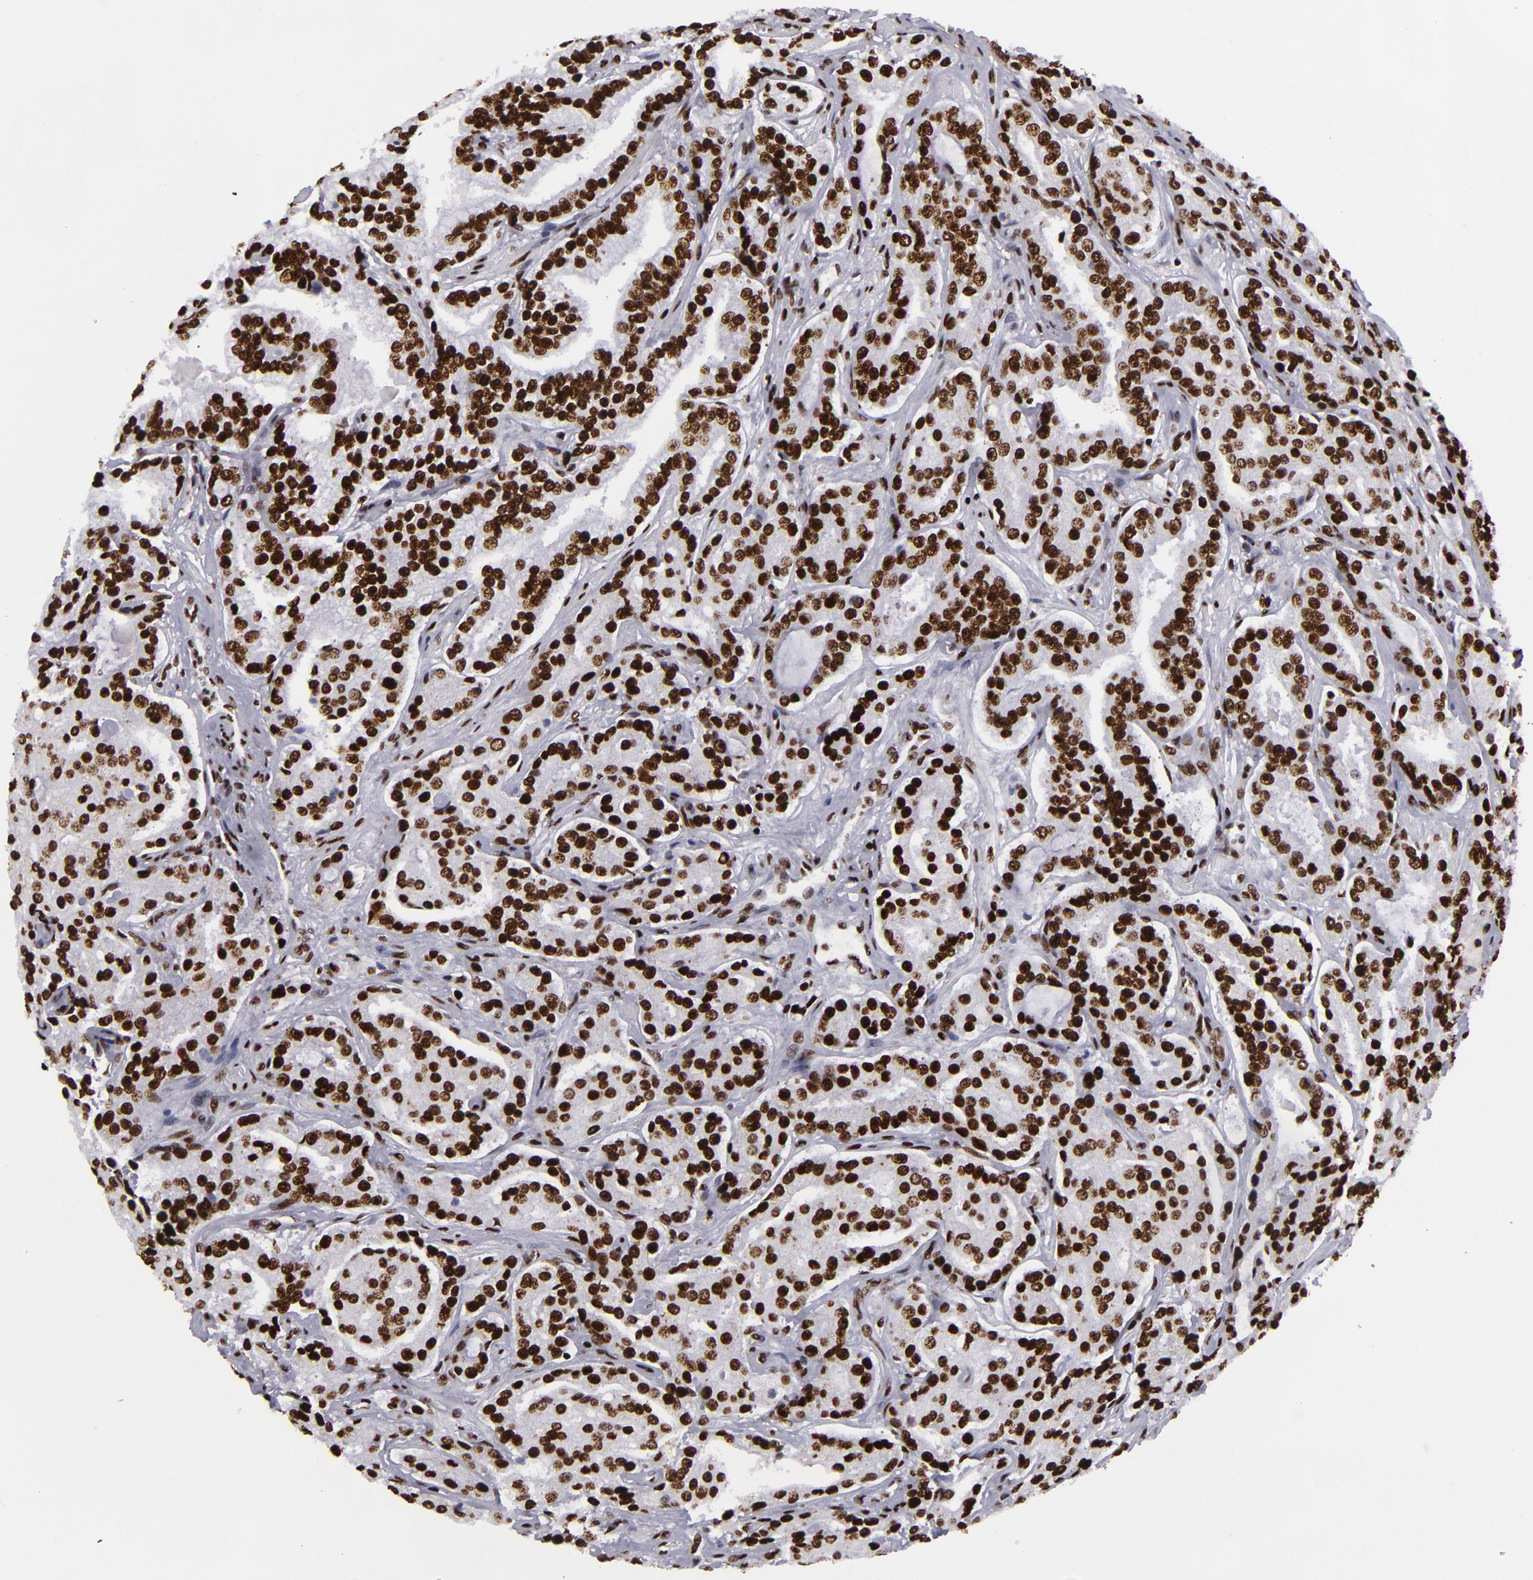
{"staining": {"intensity": "strong", "quantity": ">75%", "location": "nuclear"}, "tissue": "prostate cancer", "cell_type": "Tumor cells", "image_type": "cancer", "snomed": [{"axis": "morphology", "description": "Adenocarcinoma, Medium grade"}, {"axis": "topography", "description": "Prostate"}], "caption": "This micrograph demonstrates immunohistochemistry (IHC) staining of medium-grade adenocarcinoma (prostate), with high strong nuclear staining in approximately >75% of tumor cells.", "gene": "SAFB", "patient": {"sex": "male", "age": 72}}